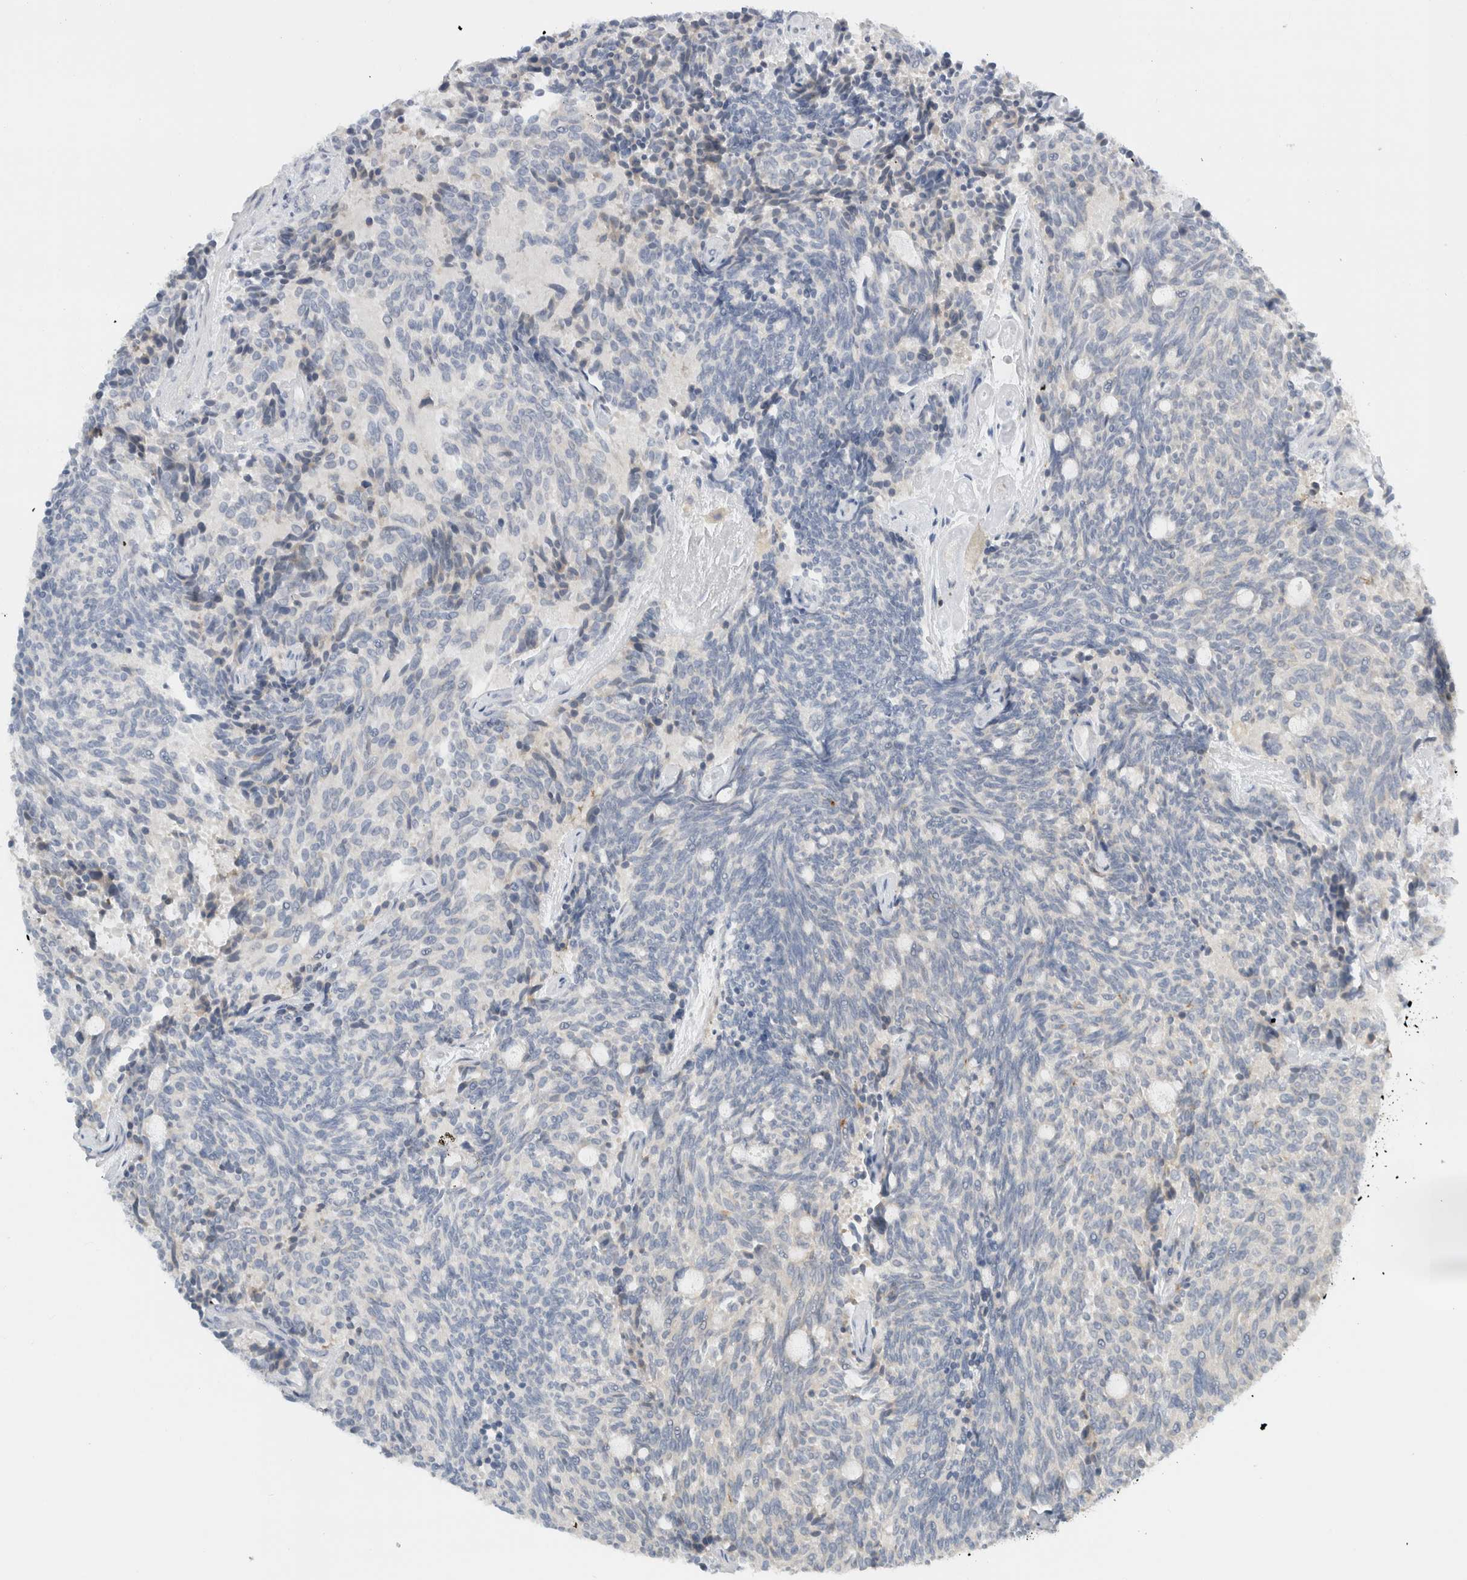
{"staining": {"intensity": "negative", "quantity": "none", "location": "none"}, "tissue": "carcinoid", "cell_type": "Tumor cells", "image_type": "cancer", "snomed": [{"axis": "morphology", "description": "Carcinoid, malignant, NOS"}, {"axis": "topography", "description": "Pancreas"}], "caption": "Immunohistochemistry (IHC) of human carcinoid displays no staining in tumor cells.", "gene": "ERCC6L2", "patient": {"sex": "female", "age": 54}}